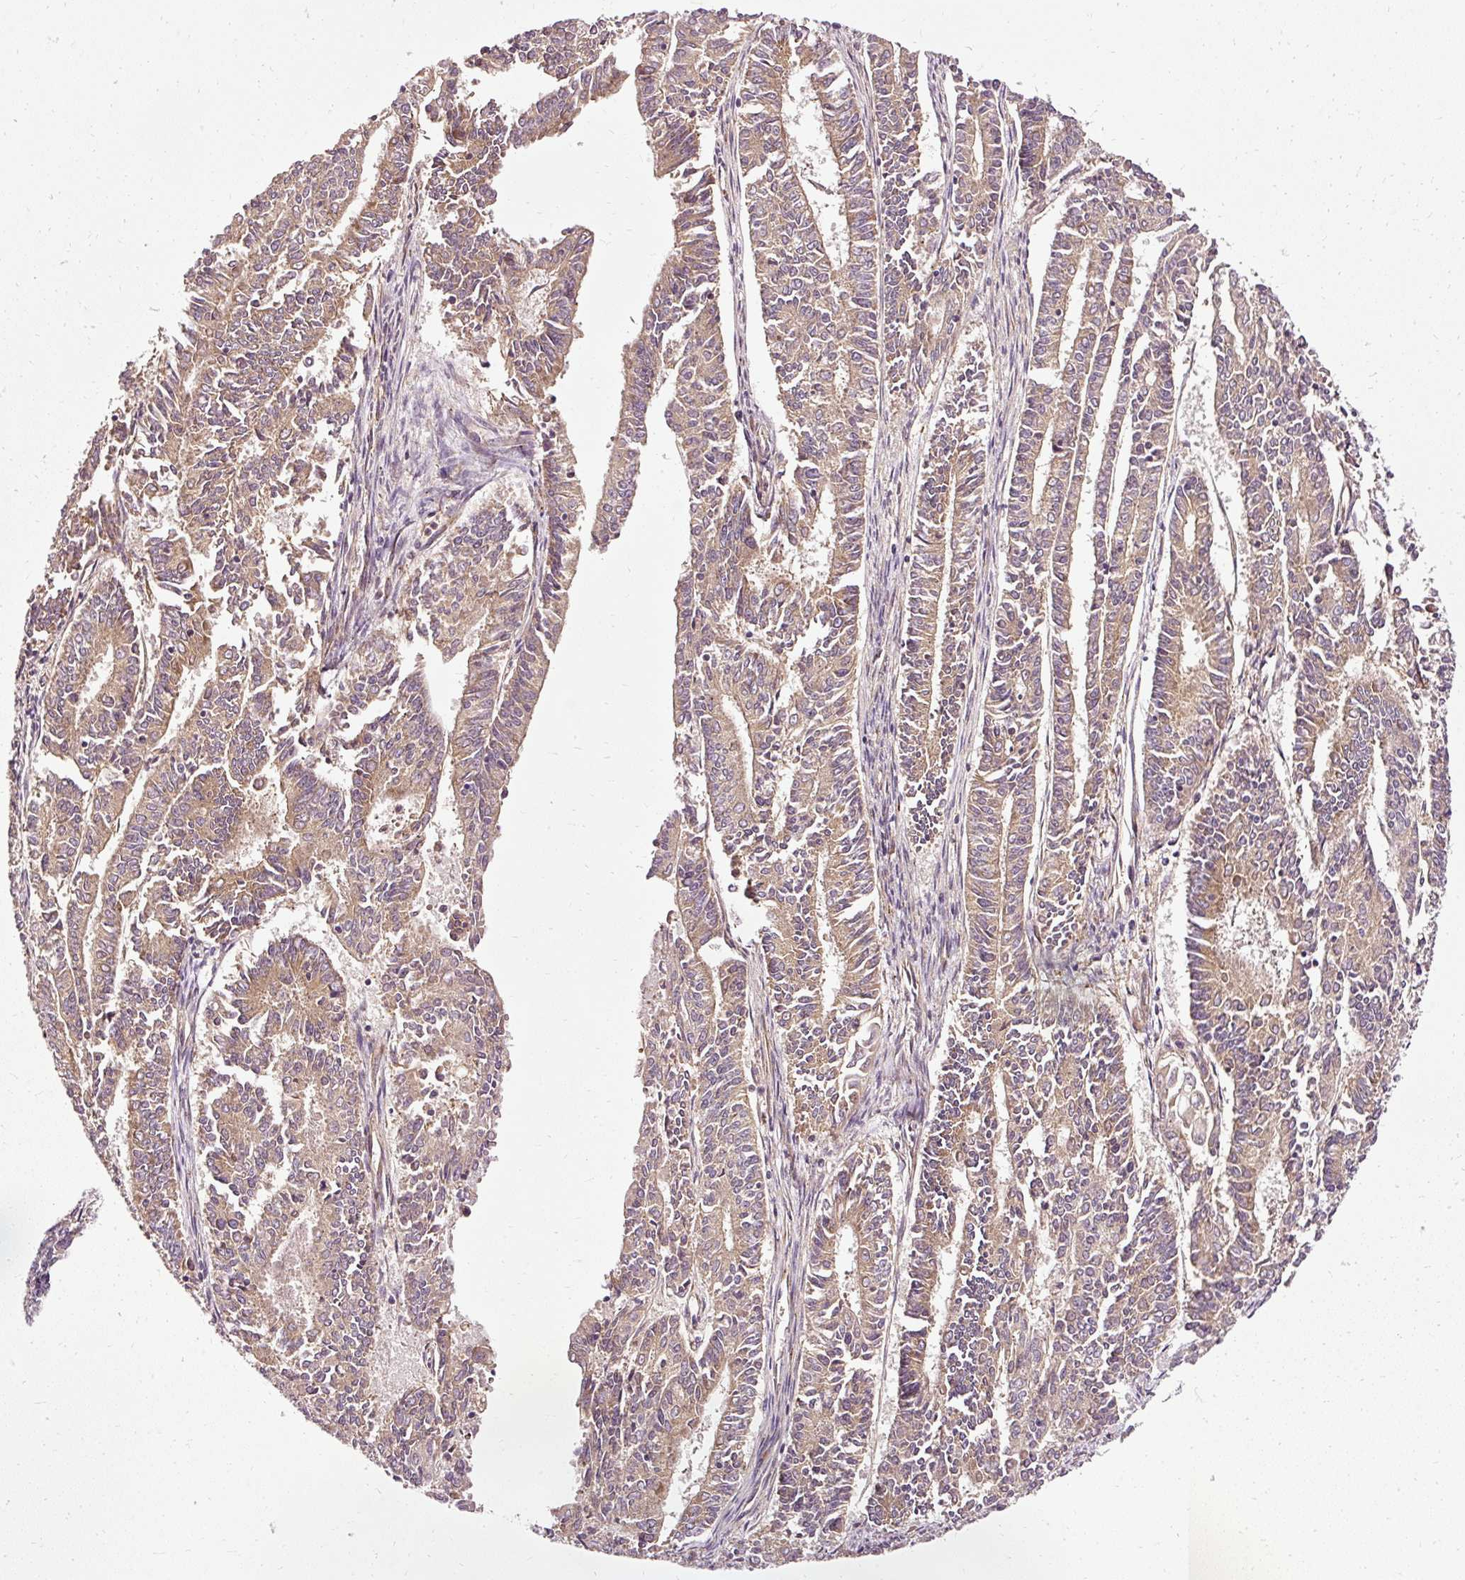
{"staining": {"intensity": "moderate", "quantity": ">75%", "location": "cytoplasmic/membranous"}, "tissue": "endometrial cancer", "cell_type": "Tumor cells", "image_type": "cancer", "snomed": [{"axis": "morphology", "description": "Adenocarcinoma, NOS"}, {"axis": "topography", "description": "Endometrium"}], "caption": "Adenocarcinoma (endometrial) tissue reveals moderate cytoplasmic/membranous expression in about >75% of tumor cells, visualized by immunohistochemistry.", "gene": "NAPA", "patient": {"sex": "female", "age": 59}}